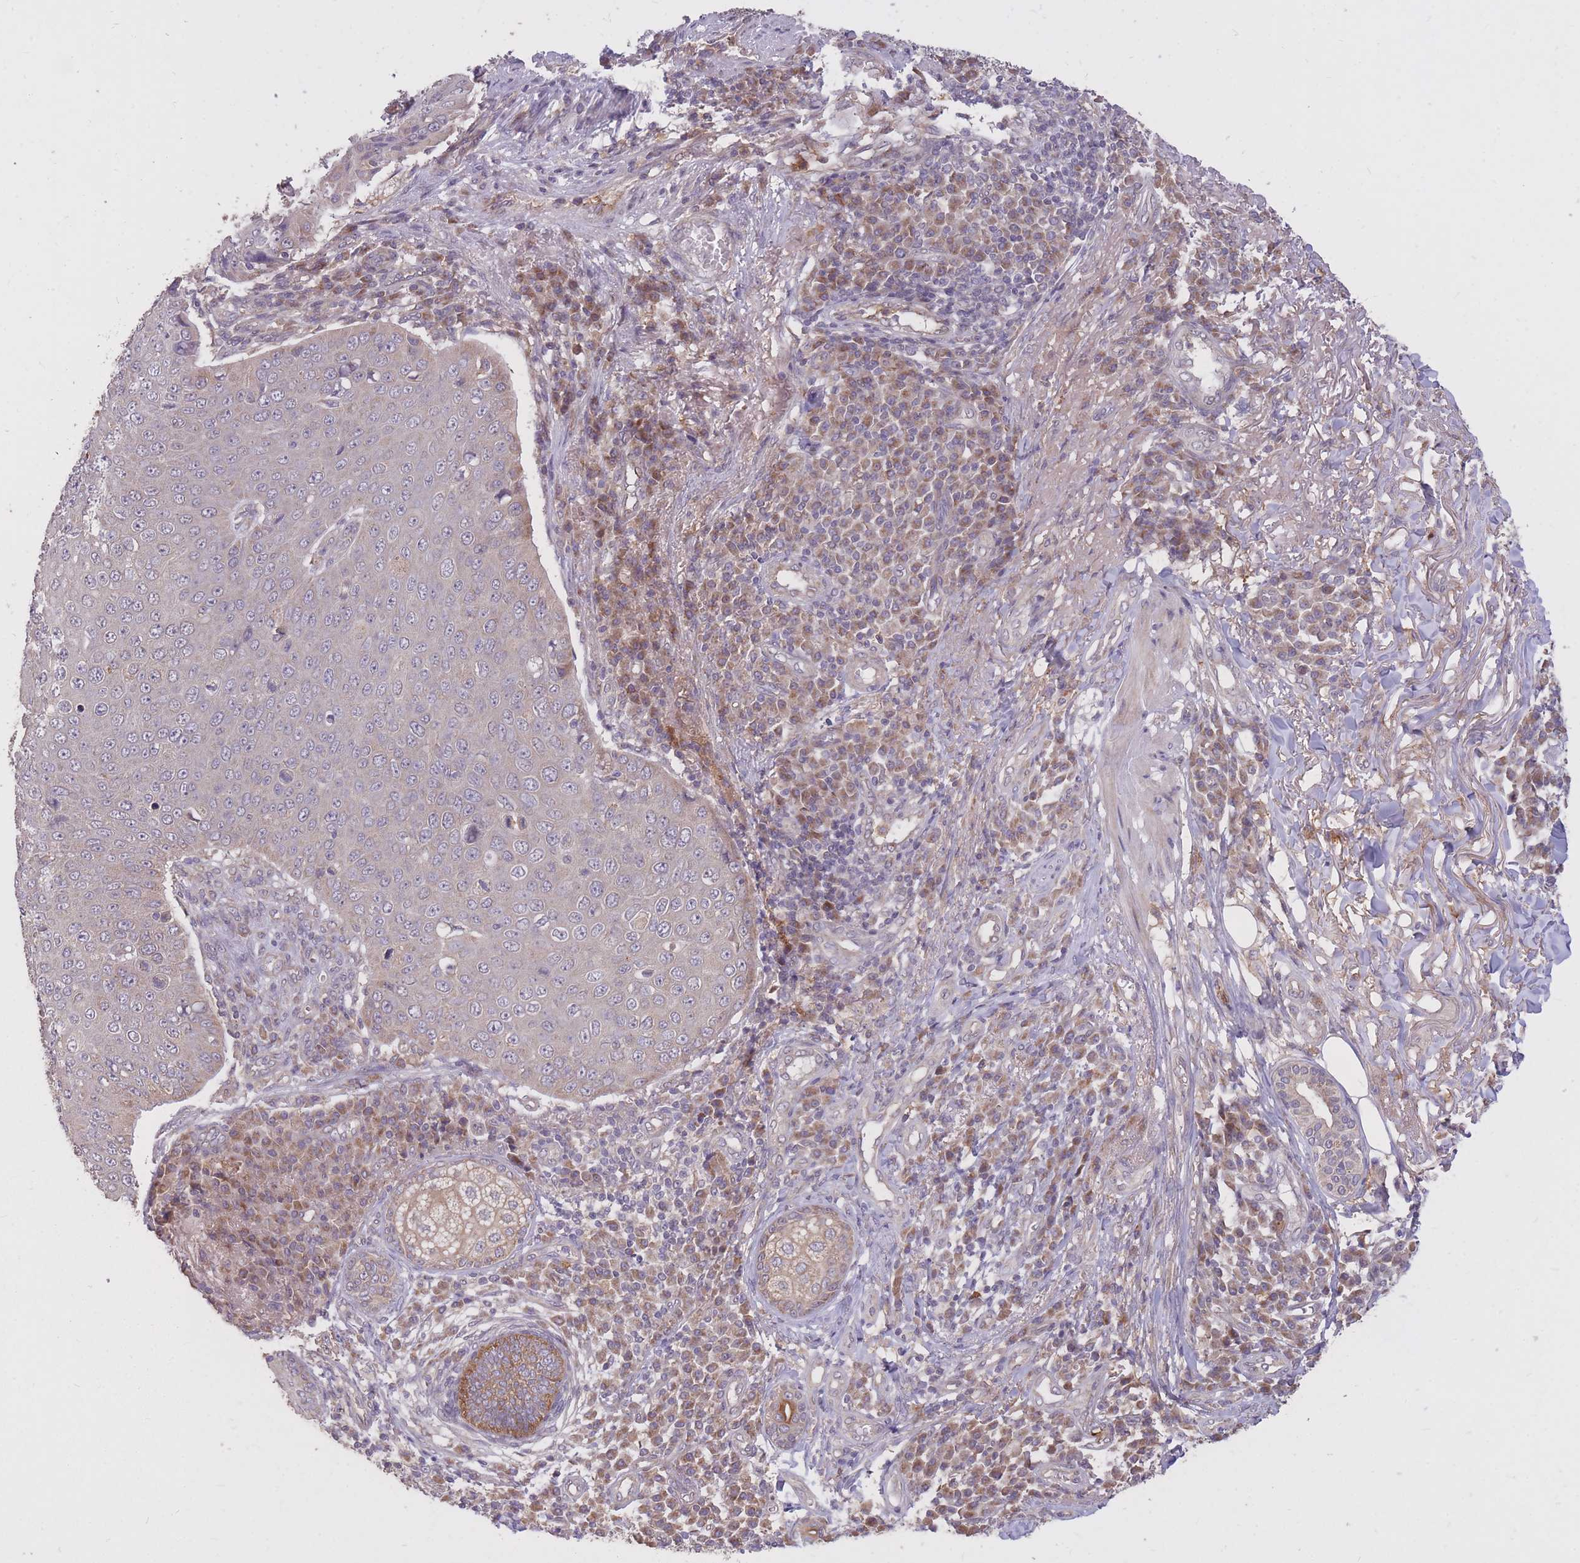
{"staining": {"intensity": "negative", "quantity": "none", "location": "none"}, "tissue": "skin cancer", "cell_type": "Tumor cells", "image_type": "cancer", "snomed": [{"axis": "morphology", "description": "Squamous cell carcinoma, NOS"}, {"axis": "topography", "description": "Skin"}], "caption": "IHC of human squamous cell carcinoma (skin) exhibits no expression in tumor cells.", "gene": "IGF2BP2", "patient": {"sex": "male", "age": 71}}